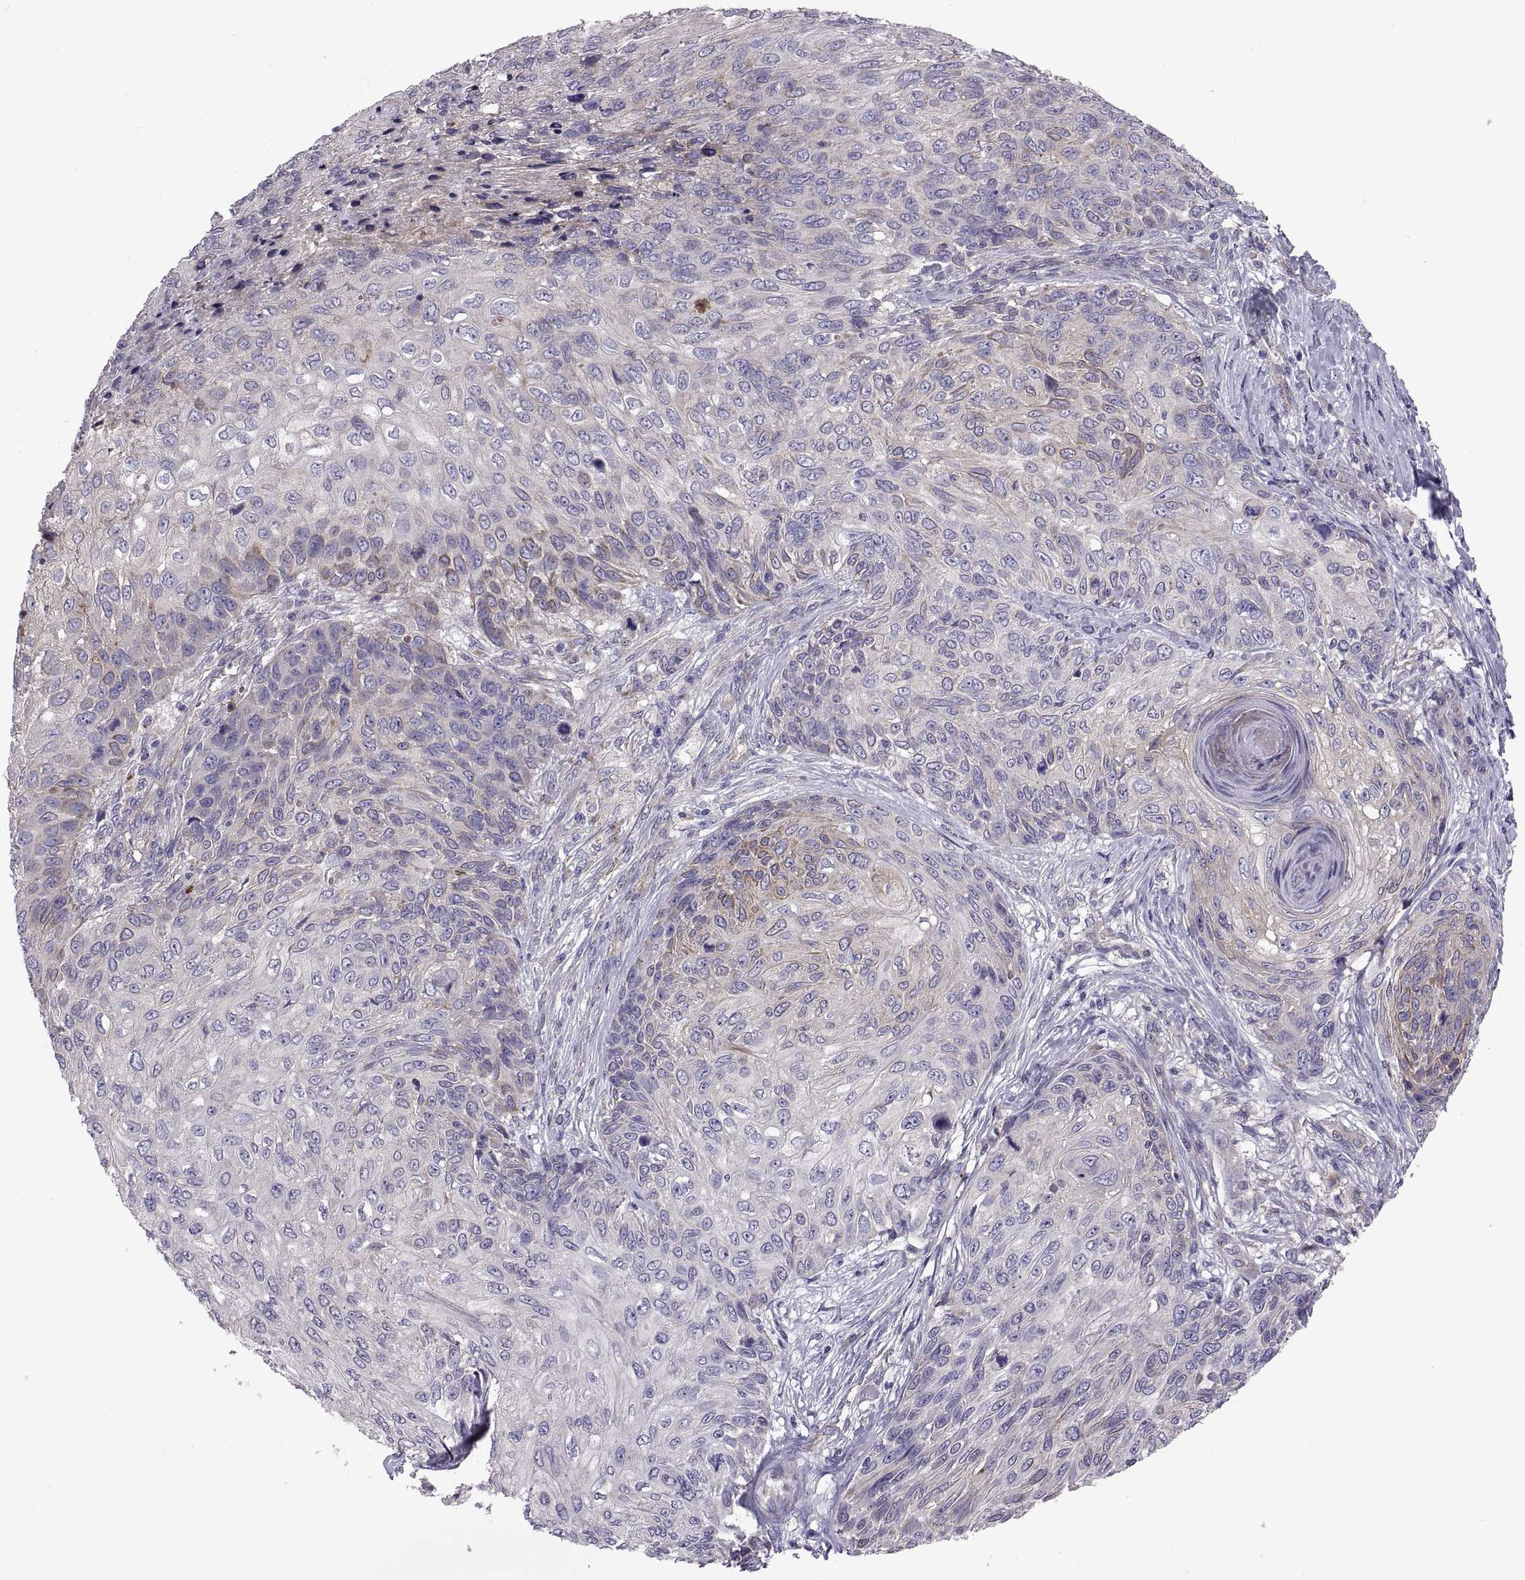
{"staining": {"intensity": "moderate", "quantity": "<25%", "location": "cytoplasmic/membranous"}, "tissue": "skin cancer", "cell_type": "Tumor cells", "image_type": "cancer", "snomed": [{"axis": "morphology", "description": "Squamous cell carcinoma, NOS"}, {"axis": "topography", "description": "Skin"}], "caption": "Immunohistochemical staining of skin cancer shows low levels of moderate cytoplasmic/membranous expression in approximately <25% of tumor cells.", "gene": "ARSL", "patient": {"sex": "male", "age": 92}}